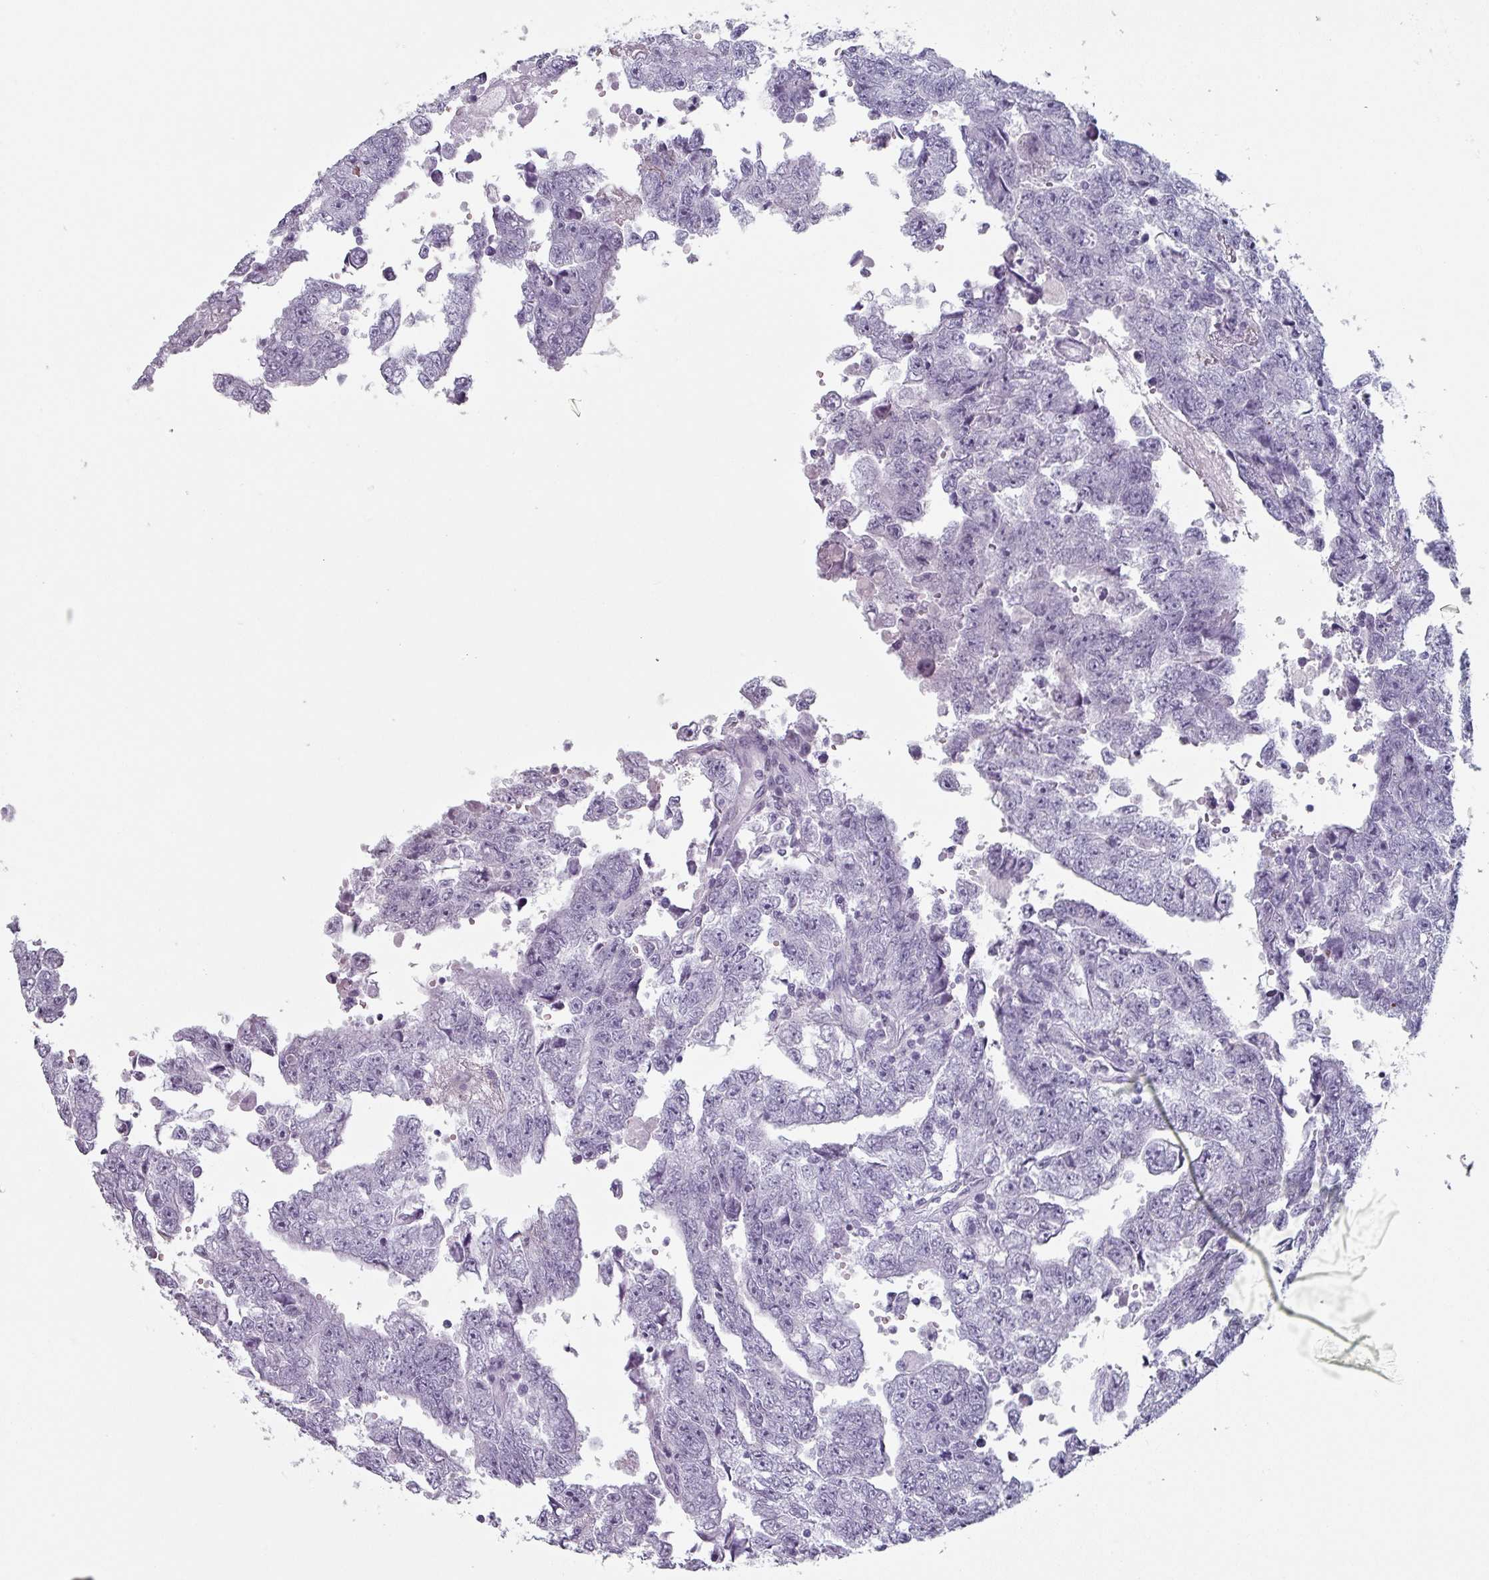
{"staining": {"intensity": "negative", "quantity": "none", "location": "none"}, "tissue": "testis cancer", "cell_type": "Tumor cells", "image_type": "cancer", "snomed": [{"axis": "morphology", "description": "Carcinoma, Embryonal, NOS"}, {"axis": "topography", "description": "Testis"}], "caption": "IHC of human testis cancer demonstrates no positivity in tumor cells.", "gene": "SLC35G2", "patient": {"sex": "male", "age": 25}}